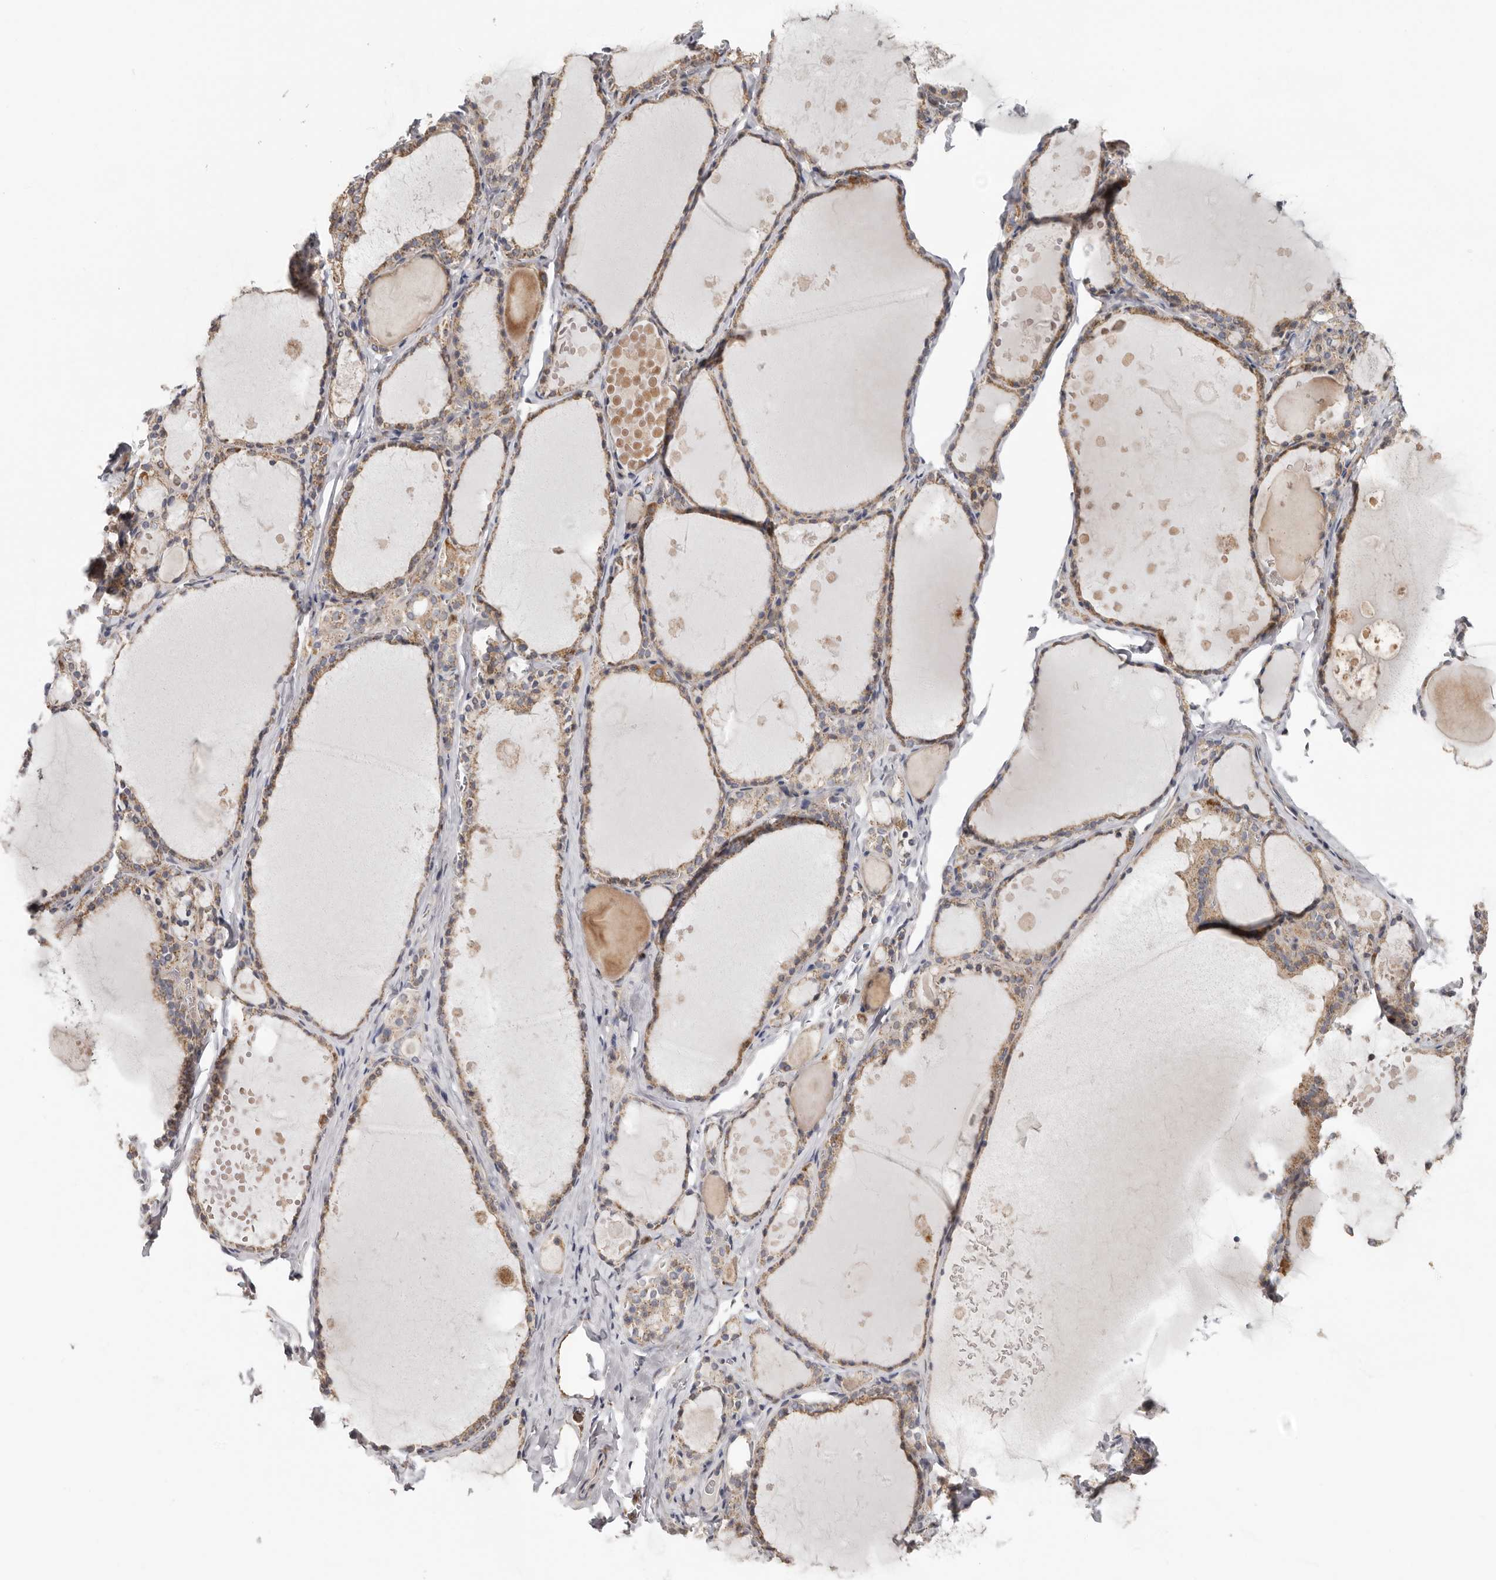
{"staining": {"intensity": "moderate", "quantity": ">75%", "location": "cytoplasmic/membranous"}, "tissue": "thyroid gland", "cell_type": "Glandular cells", "image_type": "normal", "snomed": [{"axis": "morphology", "description": "Normal tissue, NOS"}, {"axis": "topography", "description": "Thyroid gland"}], "caption": "High-magnification brightfield microscopy of benign thyroid gland stained with DAB (brown) and counterstained with hematoxylin (blue). glandular cells exhibit moderate cytoplasmic/membranous expression is appreciated in approximately>75% of cells.", "gene": "MSRB2", "patient": {"sex": "male", "age": 56}}